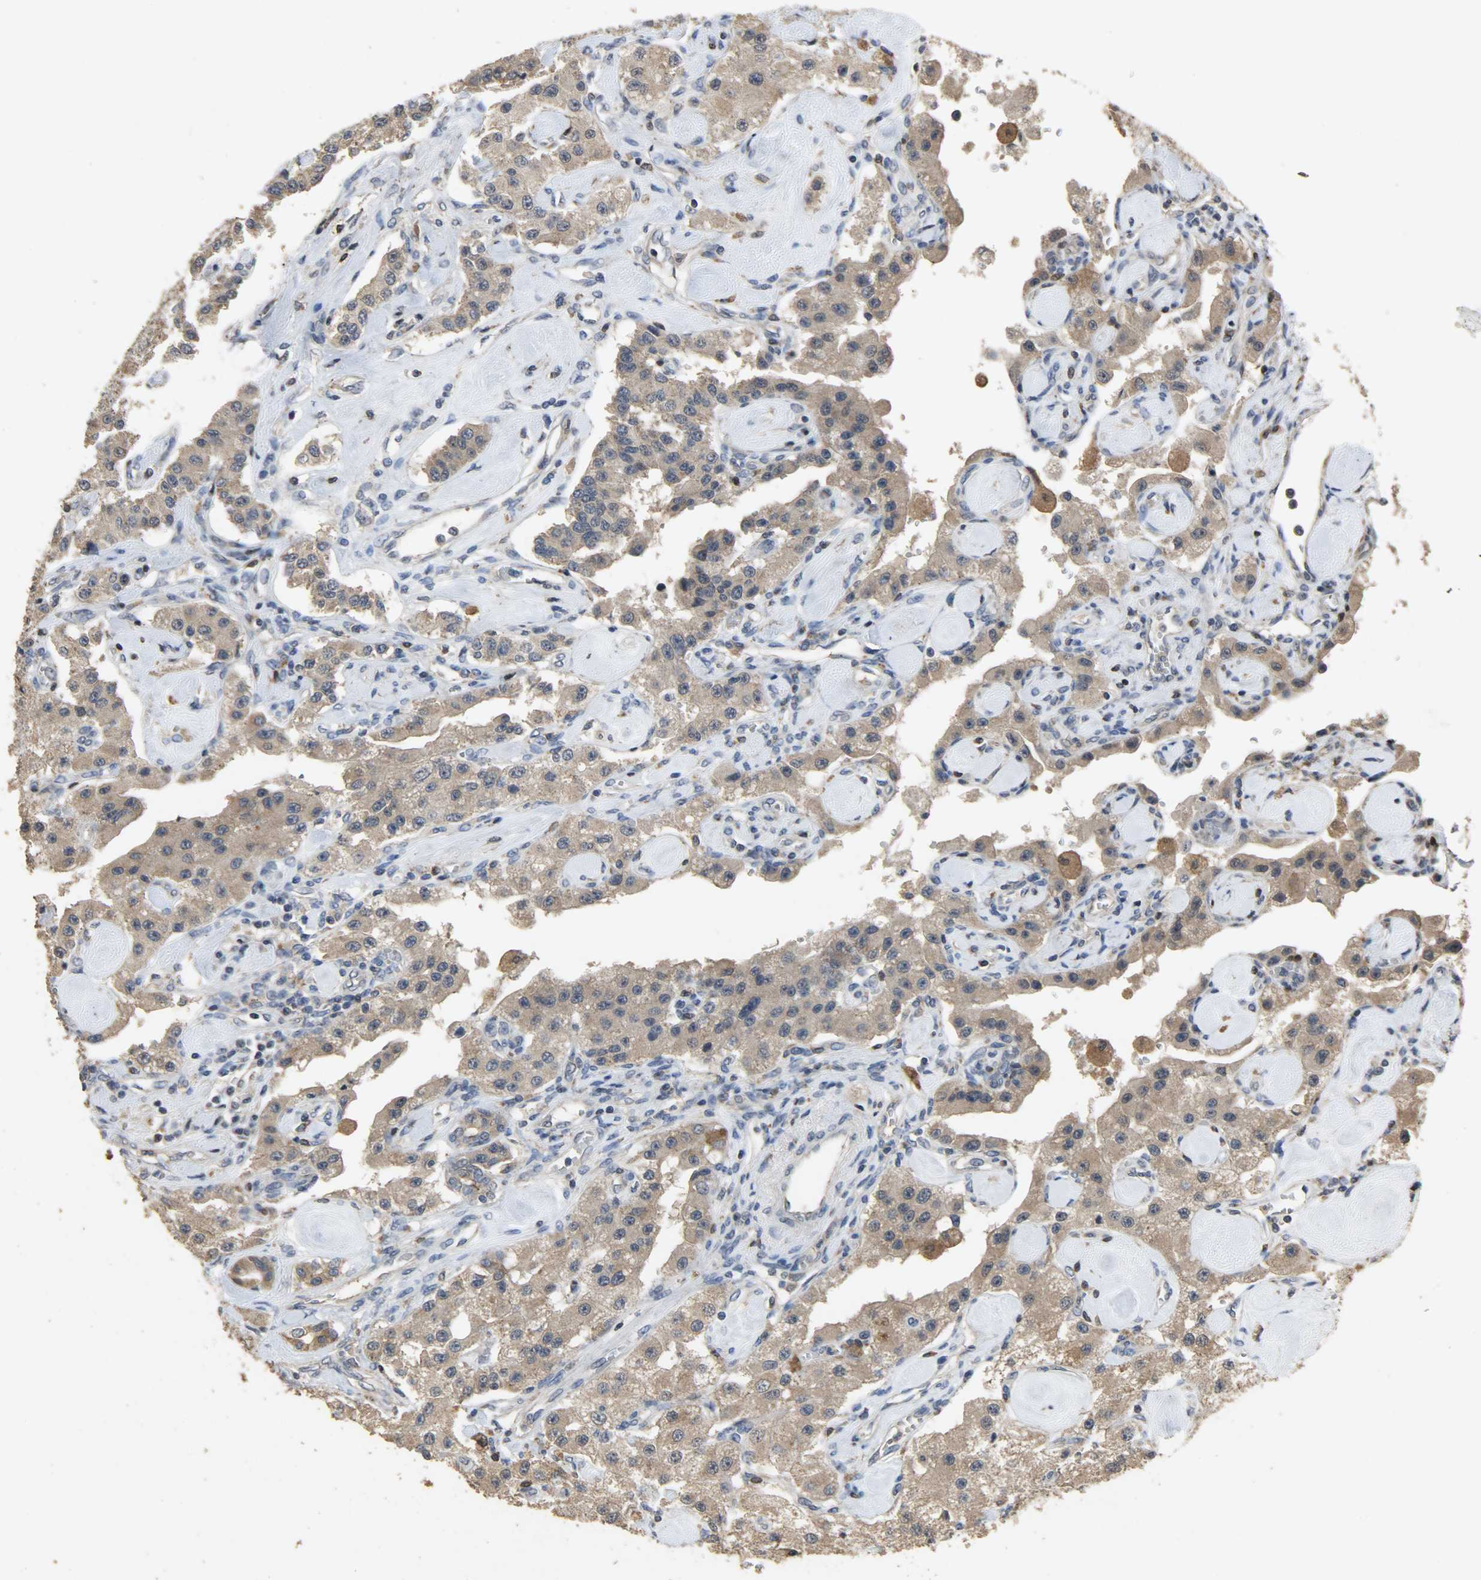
{"staining": {"intensity": "moderate", "quantity": ">75%", "location": "cytoplasmic/membranous"}, "tissue": "carcinoid", "cell_type": "Tumor cells", "image_type": "cancer", "snomed": [{"axis": "morphology", "description": "Carcinoid, malignant, NOS"}, {"axis": "topography", "description": "Pancreas"}], "caption": "Approximately >75% of tumor cells in human carcinoid show moderate cytoplasmic/membranous protein staining as visualized by brown immunohistochemical staining.", "gene": "CDKN2C", "patient": {"sex": "male", "age": 41}}